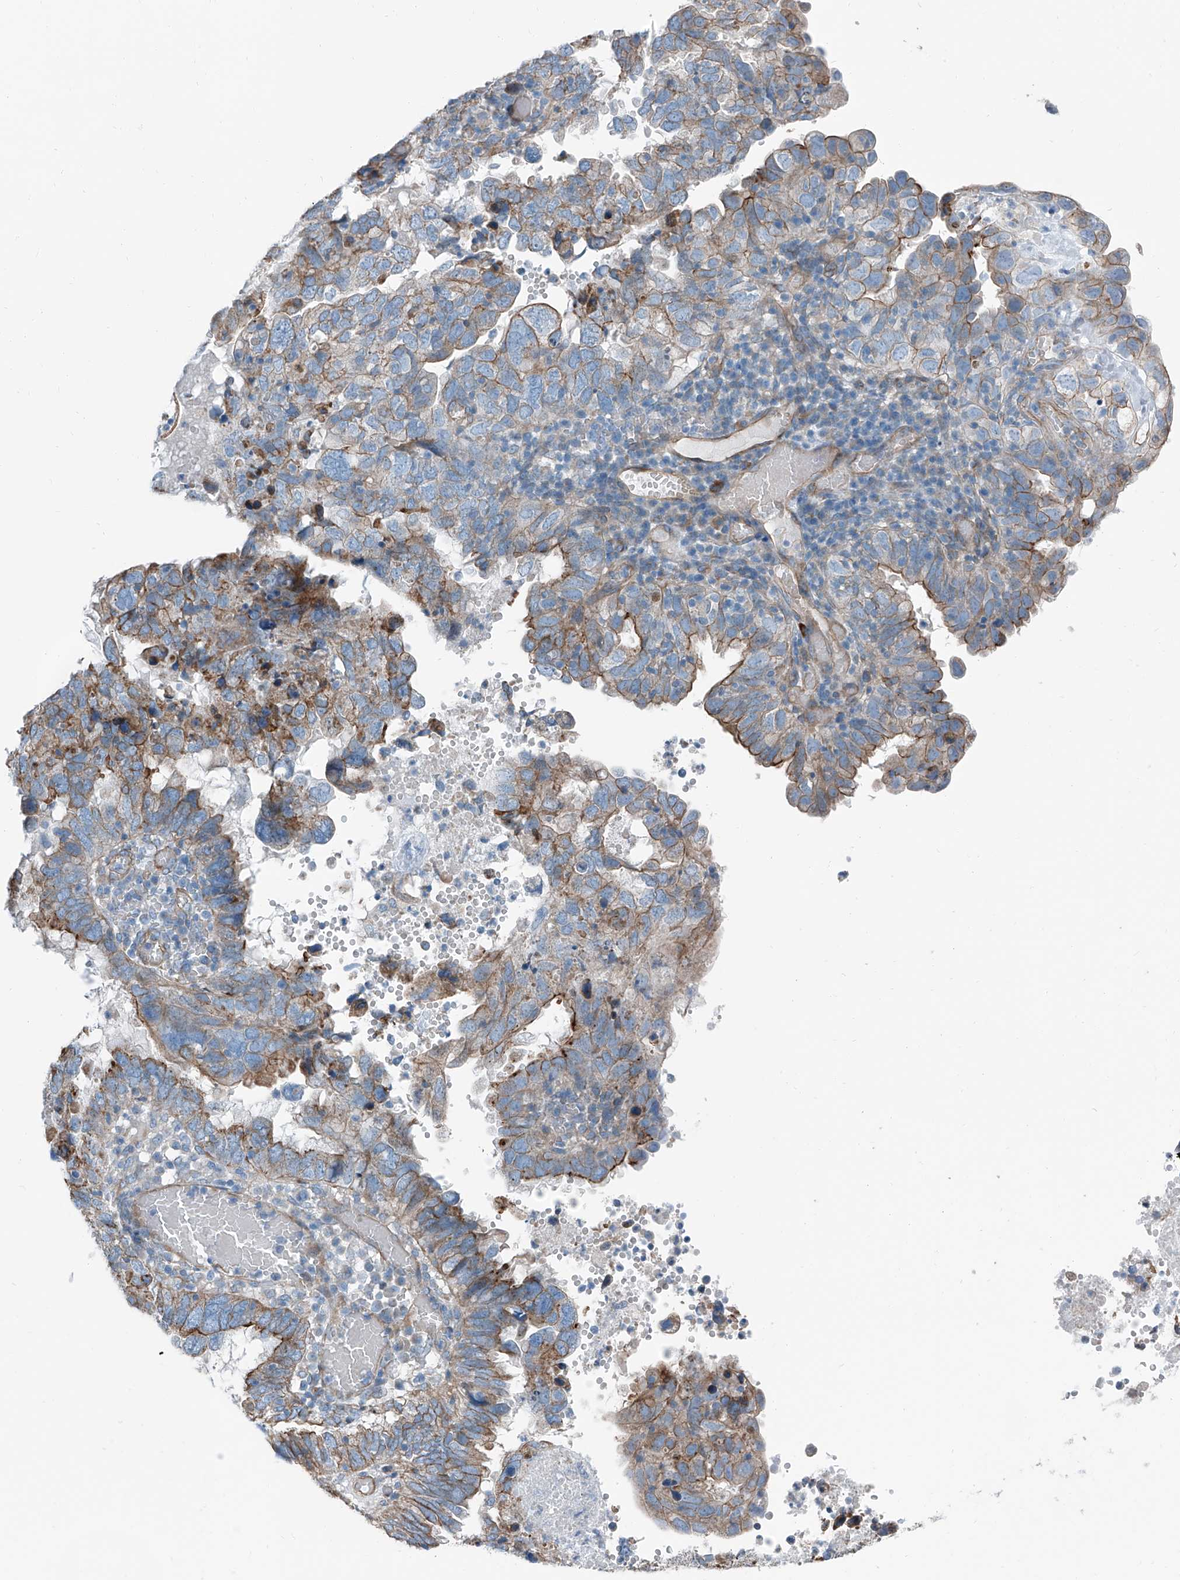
{"staining": {"intensity": "moderate", "quantity": "25%-75%", "location": "cytoplasmic/membranous"}, "tissue": "endometrial cancer", "cell_type": "Tumor cells", "image_type": "cancer", "snomed": [{"axis": "morphology", "description": "Adenocarcinoma, NOS"}, {"axis": "topography", "description": "Uterus"}], "caption": "Immunohistochemical staining of human endometrial cancer (adenocarcinoma) exhibits moderate cytoplasmic/membranous protein positivity in approximately 25%-75% of tumor cells.", "gene": "THEMIS2", "patient": {"sex": "female", "age": 77}}